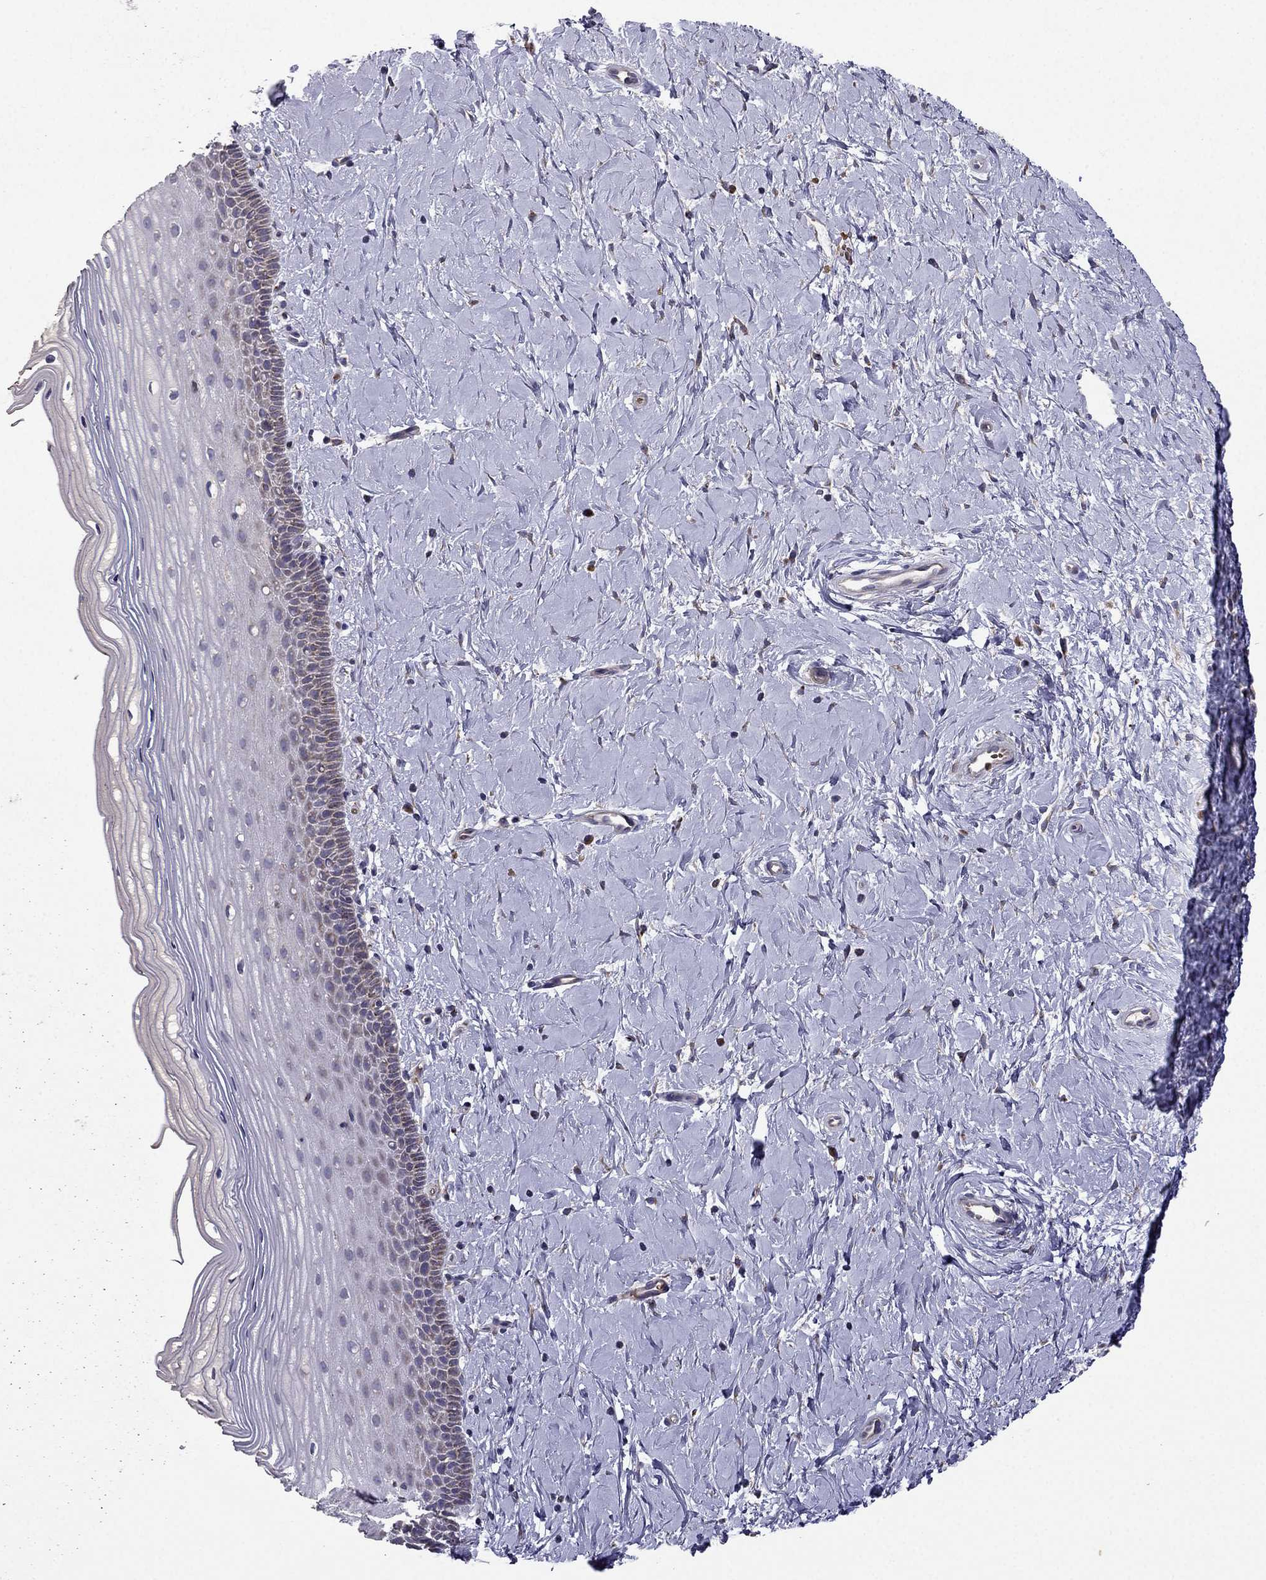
{"staining": {"intensity": "negative", "quantity": "none", "location": "none"}, "tissue": "cervix", "cell_type": "Glandular cells", "image_type": "normal", "snomed": [{"axis": "morphology", "description": "Normal tissue, NOS"}, {"axis": "topography", "description": "Cervix"}], "caption": "Immunohistochemistry (IHC) of benign cervix shows no positivity in glandular cells.", "gene": "B4GALT7", "patient": {"sex": "female", "age": 37}}